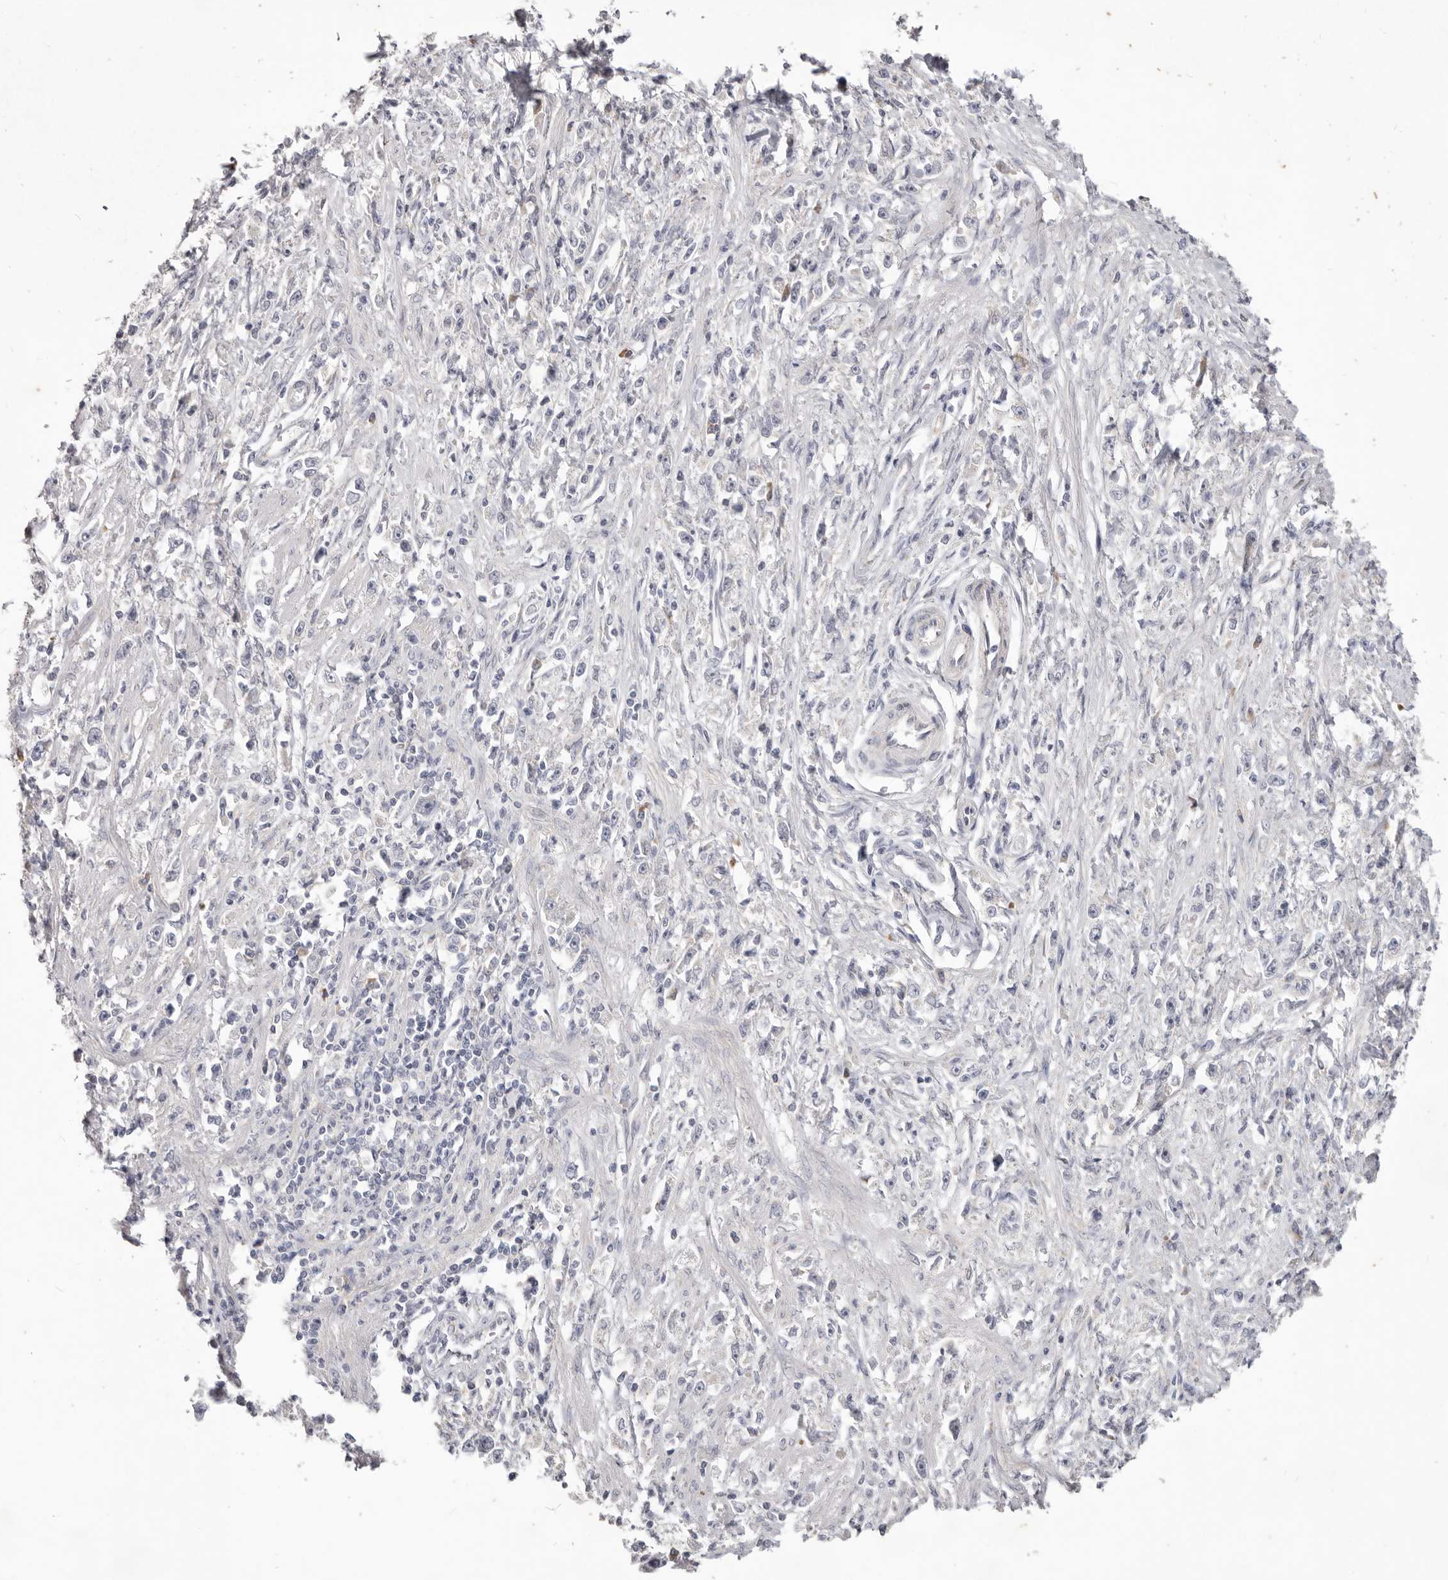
{"staining": {"intensity": "negative", "quantity": "none", "location": "none"}, "tissue": "stomach cancer", "cell_type": "Tumor cells", "image_type": "cancer", "snomed": [{"axis": "morphology", "description": "Adenocarcinoma, NOS"}, {"axis": "topography", "description": "Stomach"}], "caption": "Immunohistochemistry micrograph of neoplastic tissue: stomach adenocarcinoma stained with DAB (3,3'-diaminobenzidine) displays no significant protein staining in tumor cells.", "gene": "WDR77", "patient": {"sex": "female", "age": 59}}